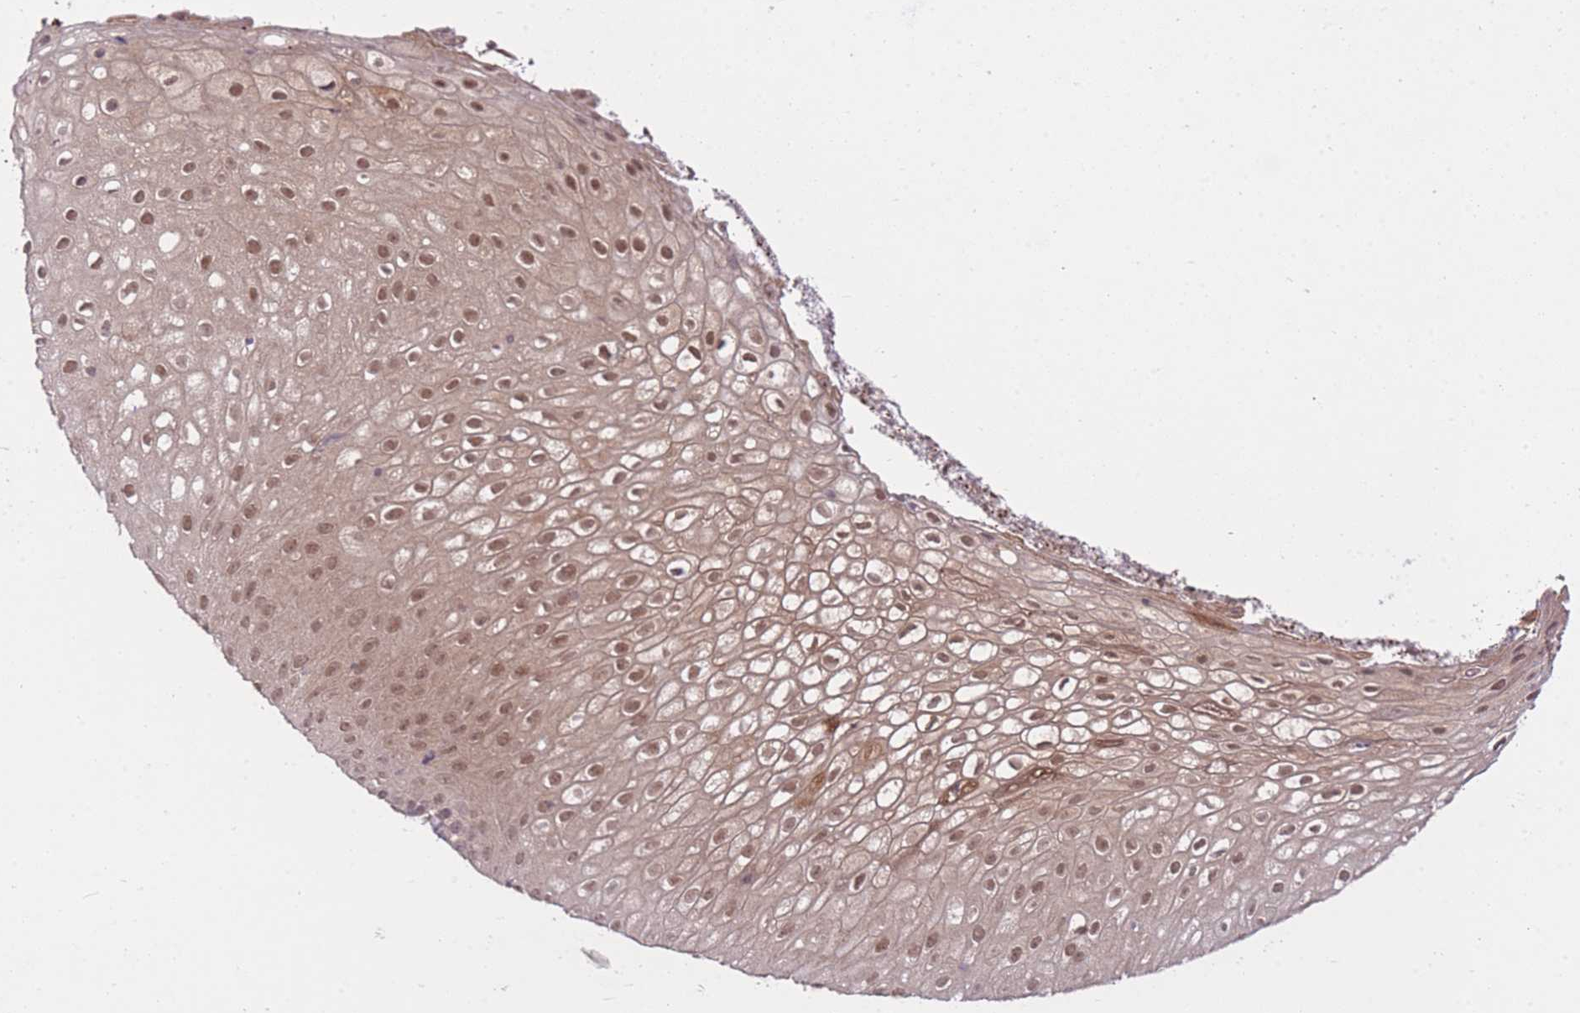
{"staining": {"intensity": "moderate", "quantity": ">75%", "location": "cytoplasmic/membranous,nuclear"}, "tissue": "skin", "cell_type": "Epidermal cells", "image_type": "normal", "snomed": [{"axis": "morphology", "description": "Normal tissue, NOS"}, {"axis": "topography", "description": "Anal"}], "caption": "Immunohistochemistry (IHC) (DAB (3,3'-diaminobenzidine)) staining of benign skin demonstrates moderate cytoplasmic/membranous,nuclear protein positivity in approximately >75% of epidermal cells. Using DAB (3,3'-diaminobenzidine) (brown) and hematoxylin (blue) stains, captured at high magnification using brightfield microscopy.", "gene": "ELOA2", "patient": {"sex": "male", "age": 80}}